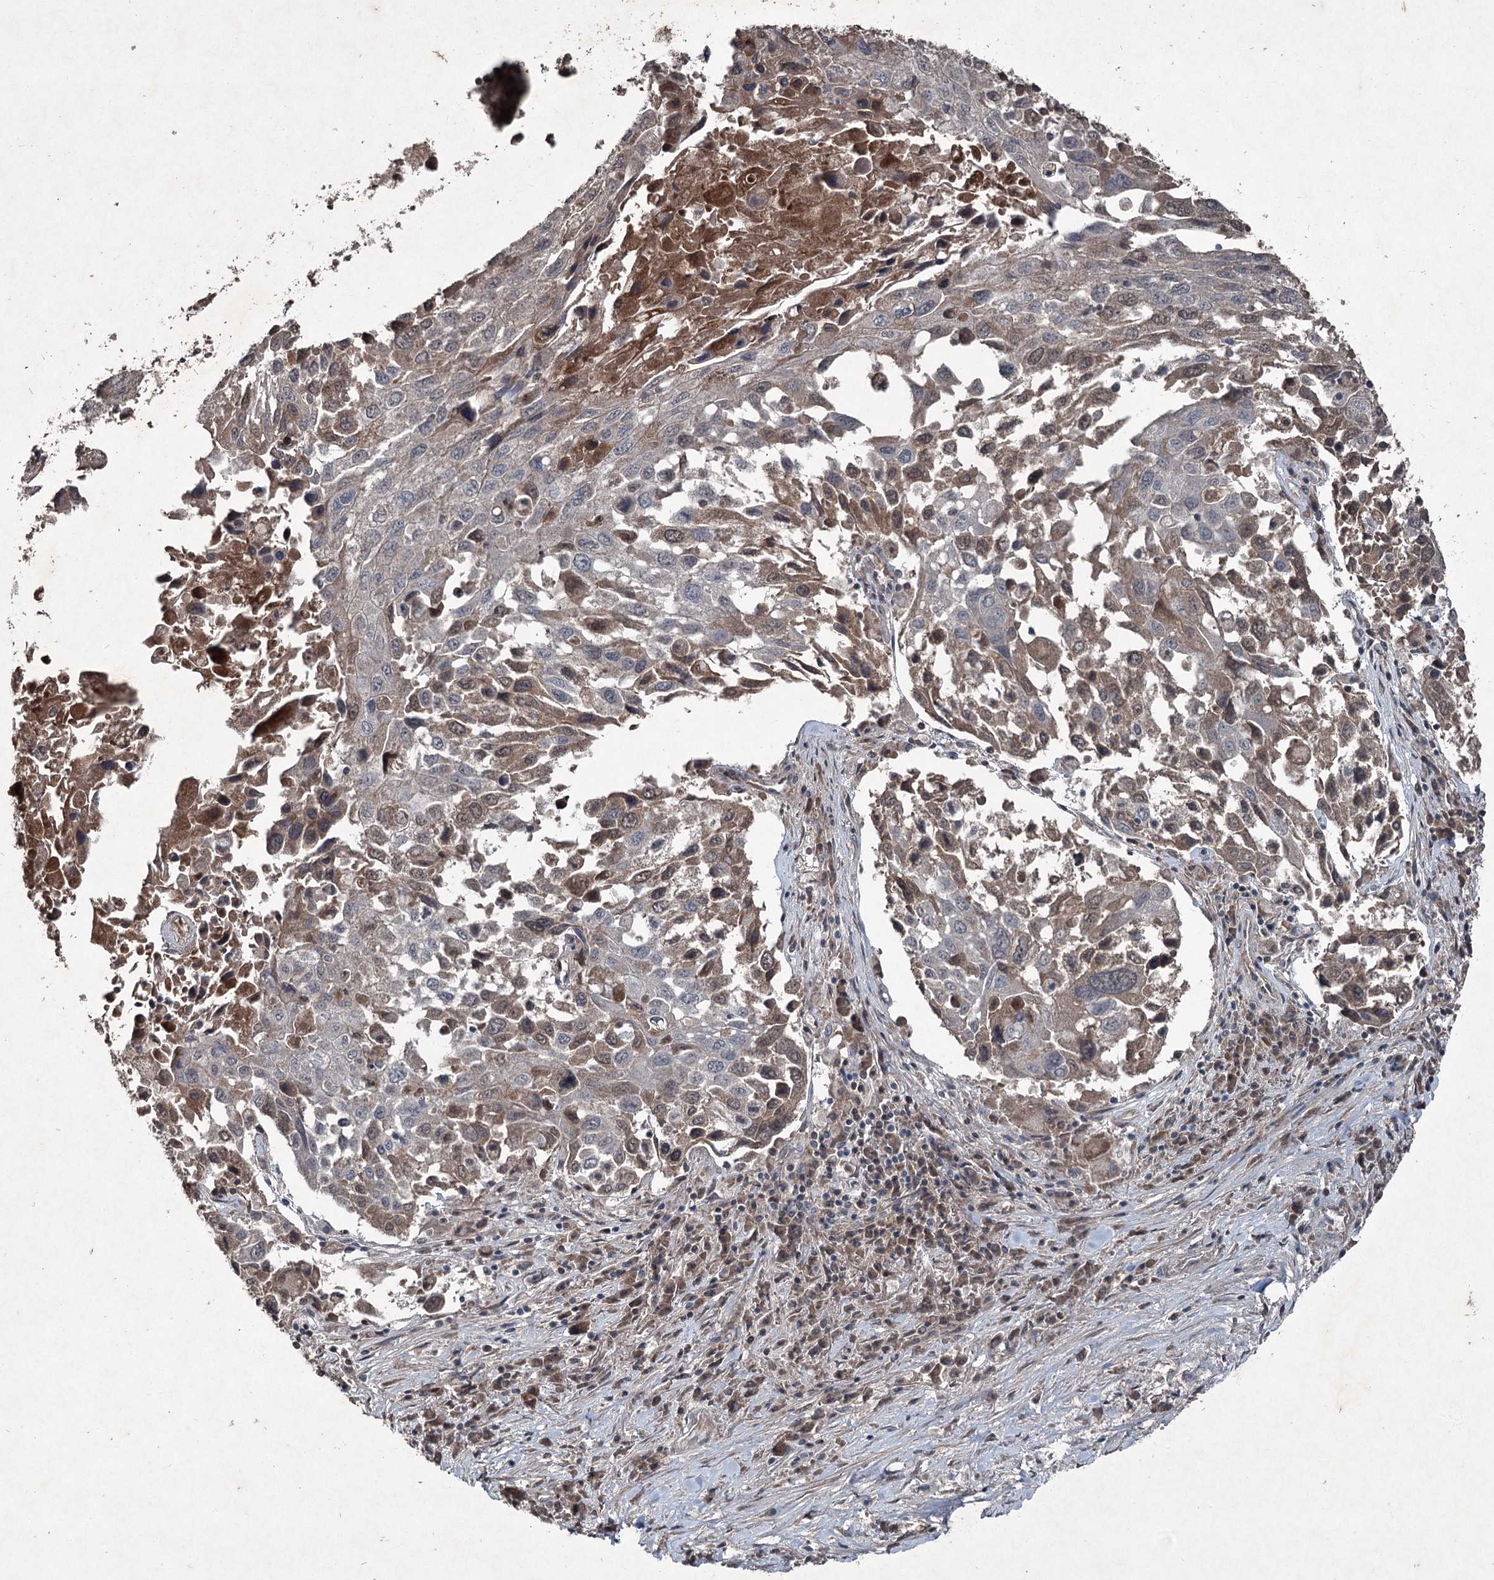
{"staining": {"intensity": "weak", "quantity": "25%-75%", "location": "cytoplasmic/membranous"}, "tissue": "lung cancer", "cell_type": "Tumor cells", "image_type": "cancer", "snomed": [{"axis": "morphology", "description": "Squamous cell carcinoma, NOS"}, {"axis": "topography", "description": "Lung"}], "caption": "Protein positivity by immunohistochemistry (IHC) reveals weak cytoplasmic/membranous staining in about 25%-75% of tumor cells in lung squamous cell carcinoma.", "gene": "PGLYRP2", "patient": {"sex": "male", "age": 65}}